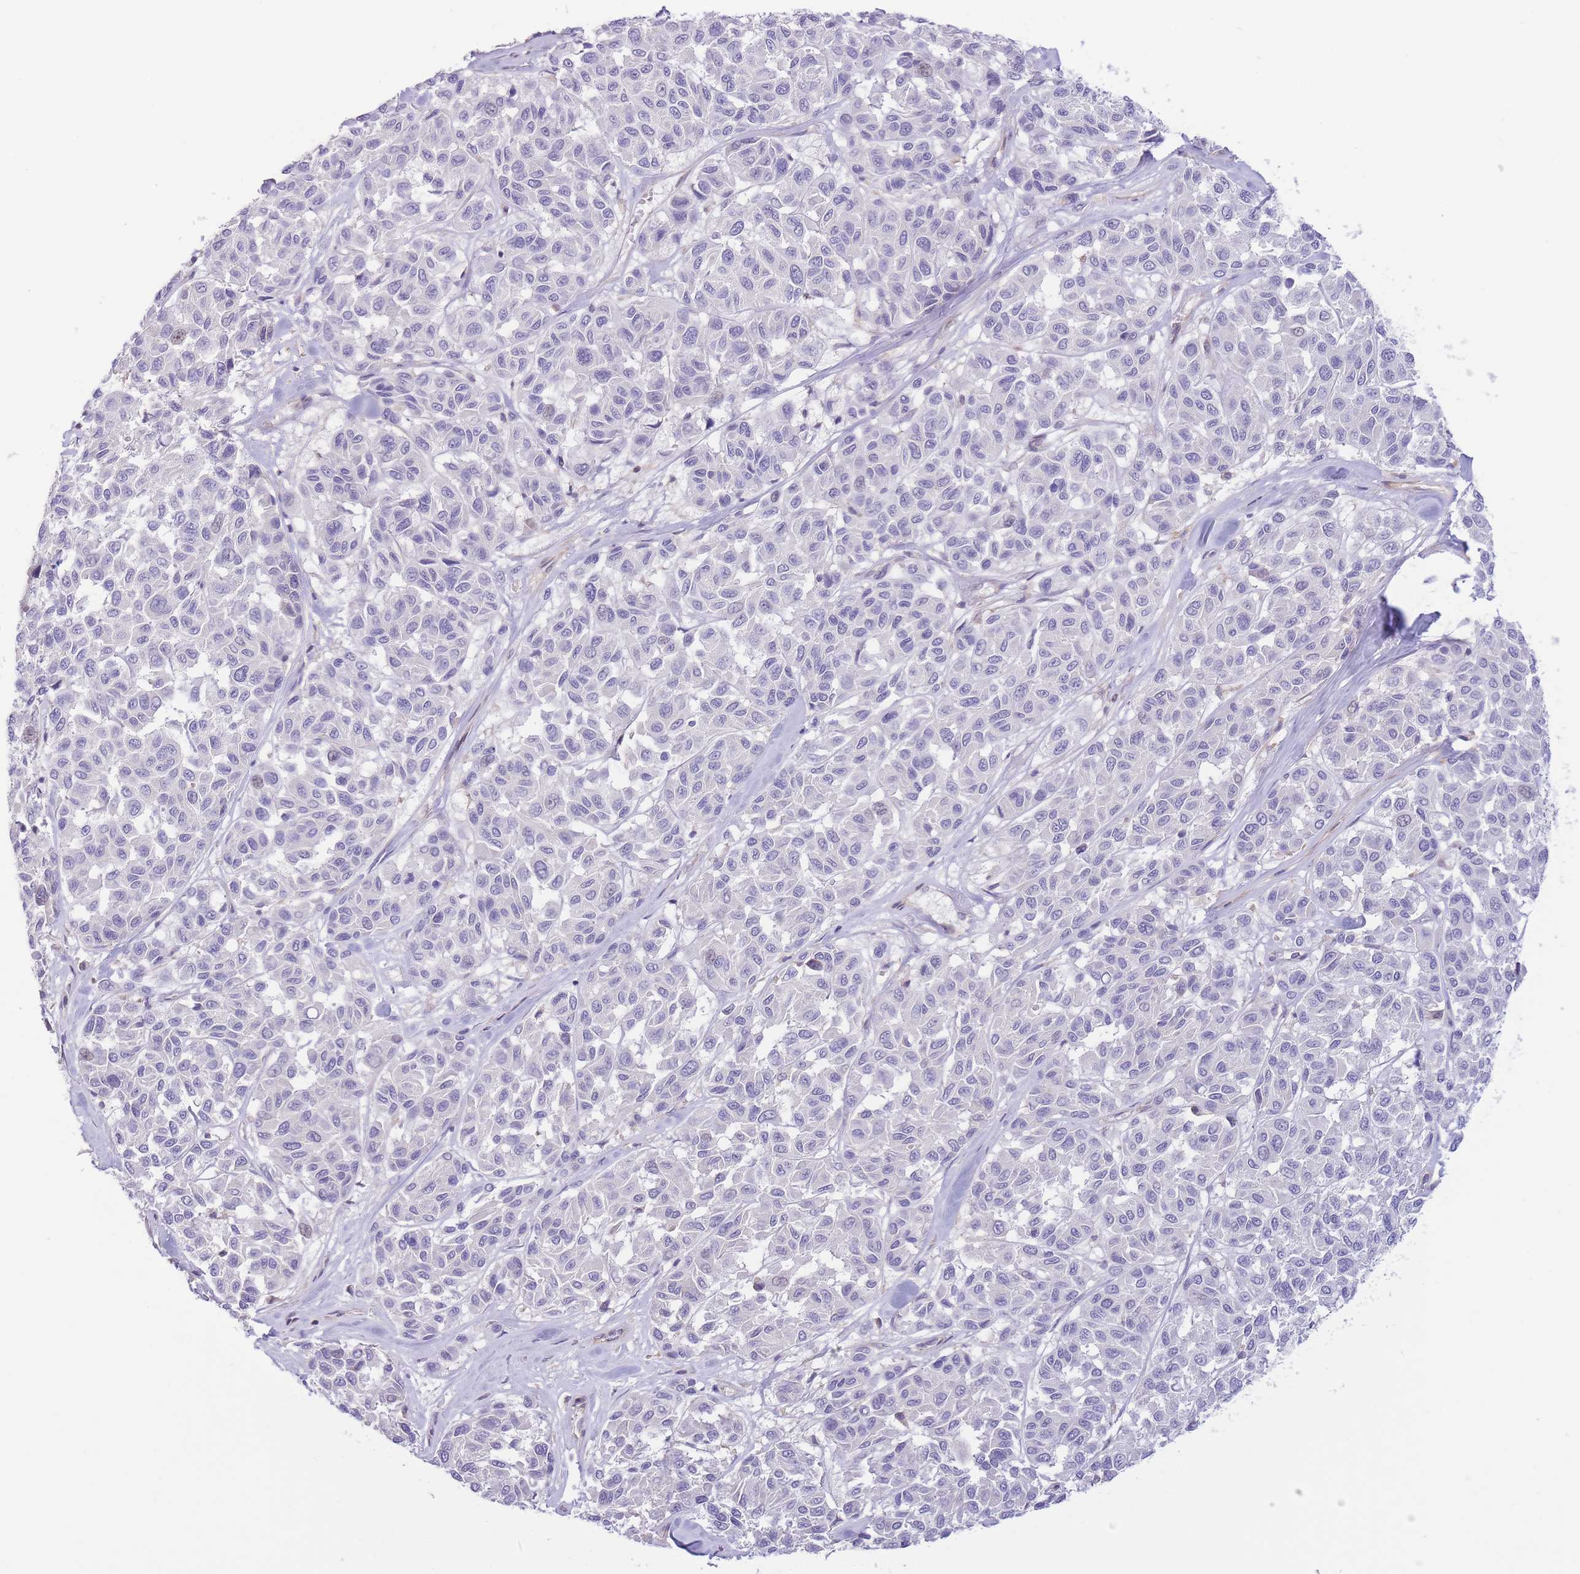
{"staining": {"intensity": "negative", "quantity": "none", "location": "none"}, "tissue": "melanoma", "cell_type": "Tumor cells", "image_type": "cancer", "snomed": [{"axis": "morphology", "description": "Malignant melanoma, NOS"}, {"axis": "topography", "description": "Skin"}], "caption": "This image is of malignant melanoma stained with immunohistochemistry (IHC) to label a protein in brown with the nuclei are counter-stained blue. There is no positivity in tumor cells. (DAB (3,3'-diaminobenzidine) immunohistochemistry with hematoxylin counter stain).", "gene": "C9orf152", "patient": {"sex": "female", "age": 66}}